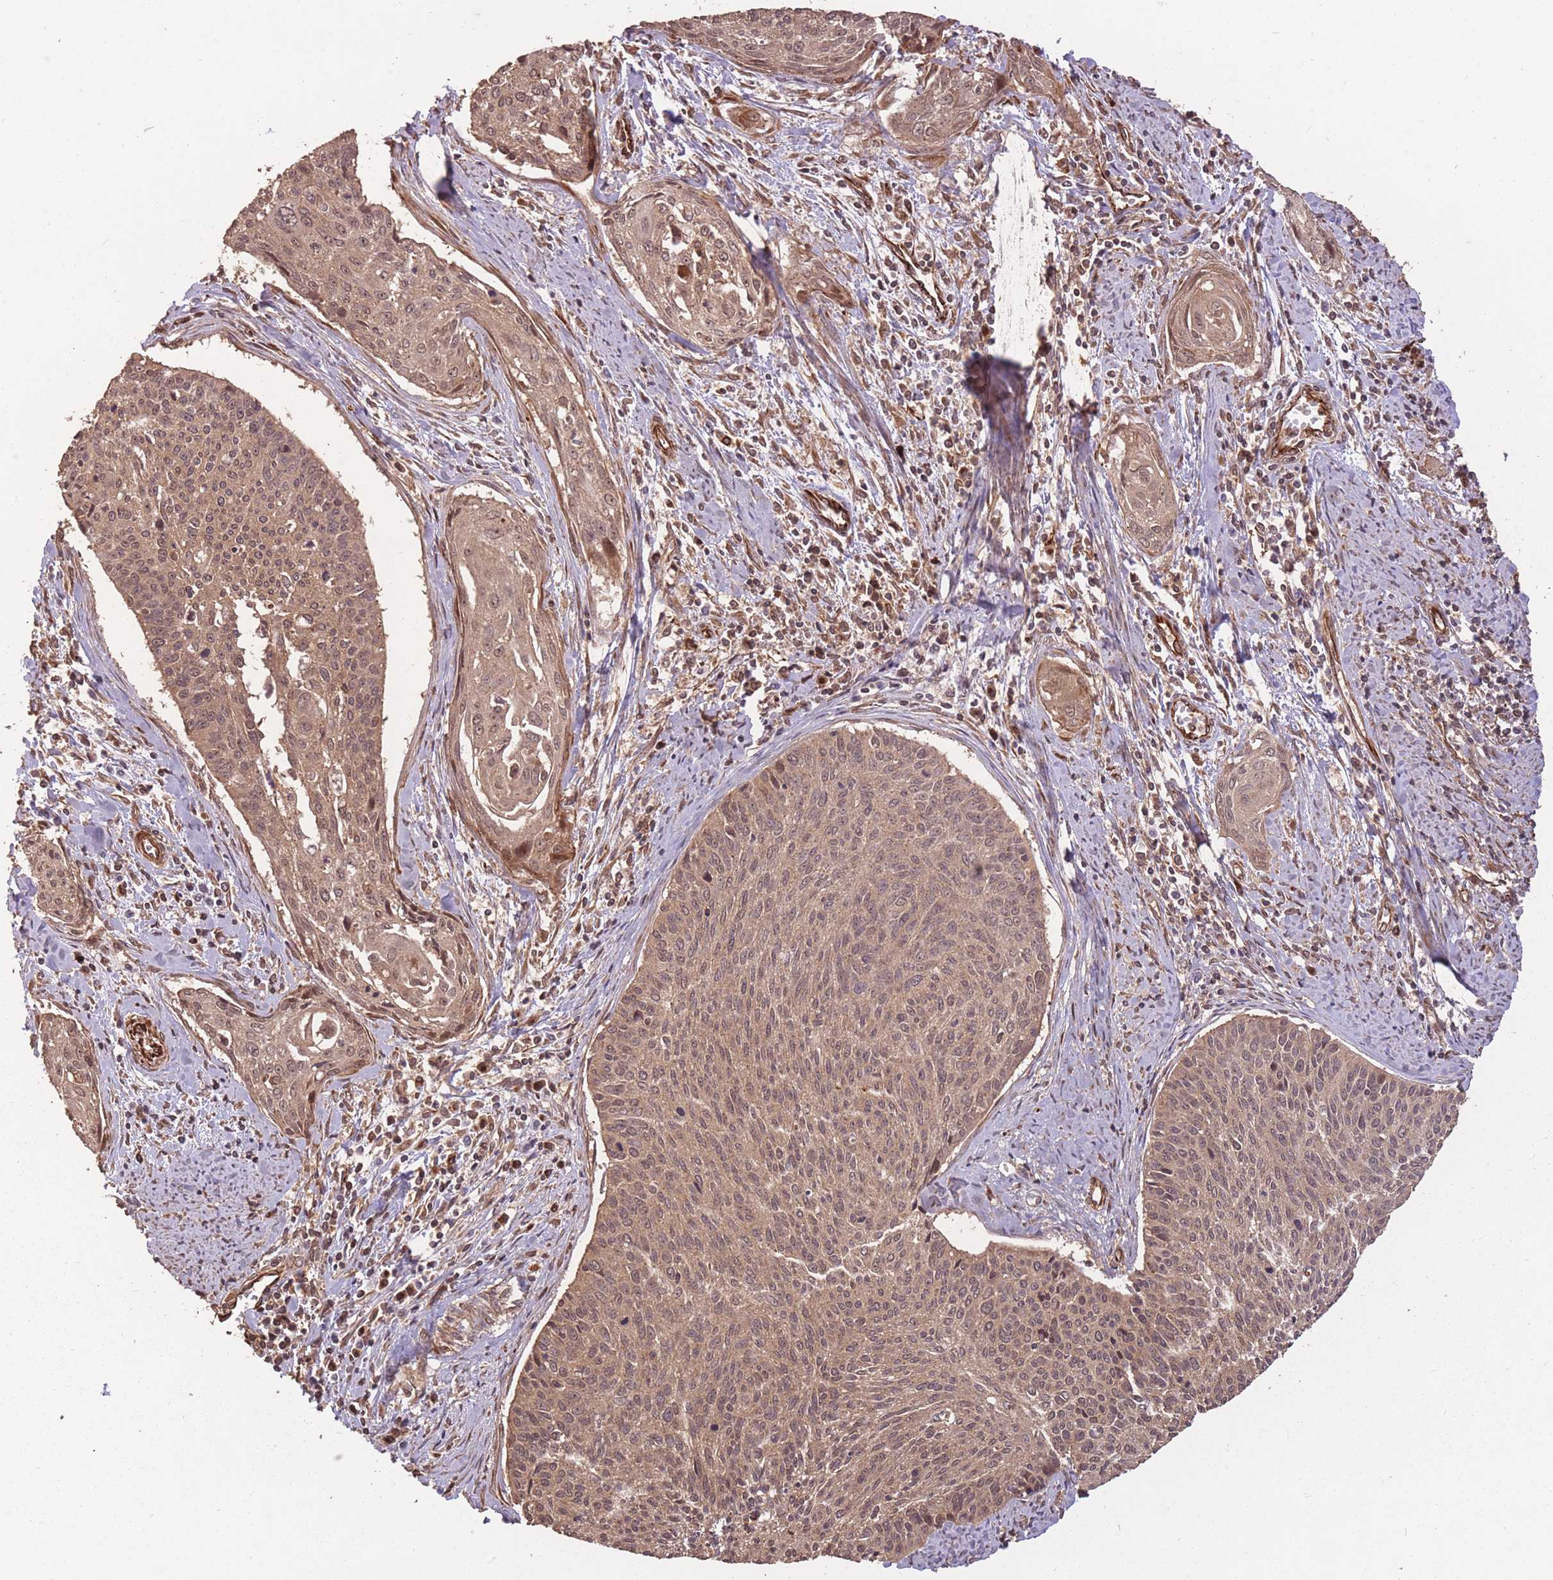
{"staining": {"intensity": "moderate", "quantity": ">75%", "location": "cytoplasmic/membranous,nuclear"}, "tissue": "cervical cancer", "cell_type": "Tumor cells", "image_type": "cancer", "snomed": [{"axis": "morphology", "description": "Squamous cell carcinoma, NOS"}, {"axis": "topography", "description": "Cervix"}], "caption": "Squamous cell carcinoma (cervical) stained with DAB (3,3'-diaminobenzidine) immunohistochemistry (IHC) shows medium levels of moderate cytoplasmic/membranous and nuclear staining in about >75% of tumor cells.", "gene": "ERBB3", "patient": {"sex": "female", "age": 55}}